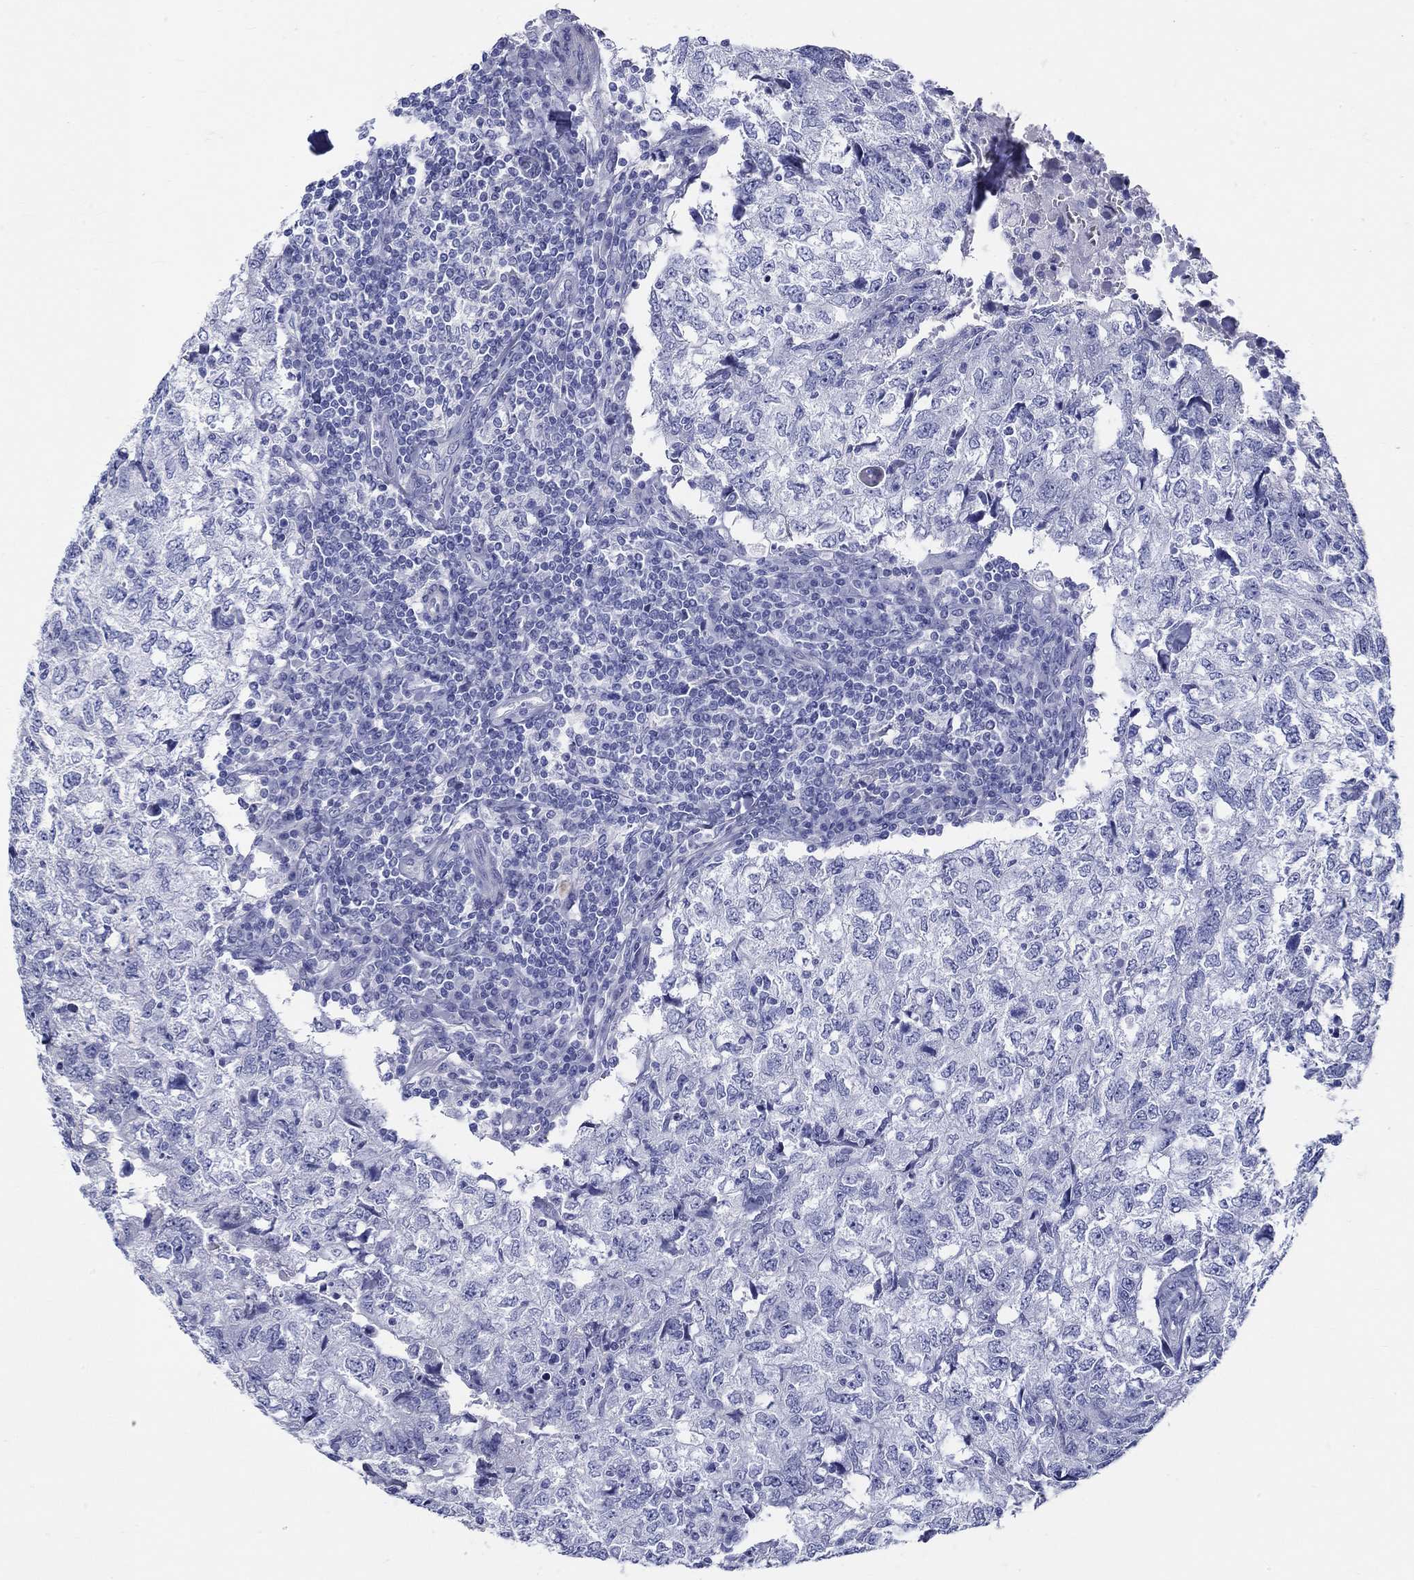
{"staining": {"intensity": "negative", "quantity": "none", "location": "none"}, "tissue": "breast cancer", "cell_type": "Tumor cells", "image_type": "cancer", "snomed": [{"axis": "morphology", "description": "Duct carcinoma"}, {"axis": "topography", "description": "Breast"}], "caption": "Immunohistochemistry (IHC) histopathology image of breast intraductal carcinoma stained for a protein (brown), which demonstrates no expression in tumor cells.", "gene": "CRYGS", "patient": {"sex": "female", "age": 30}}